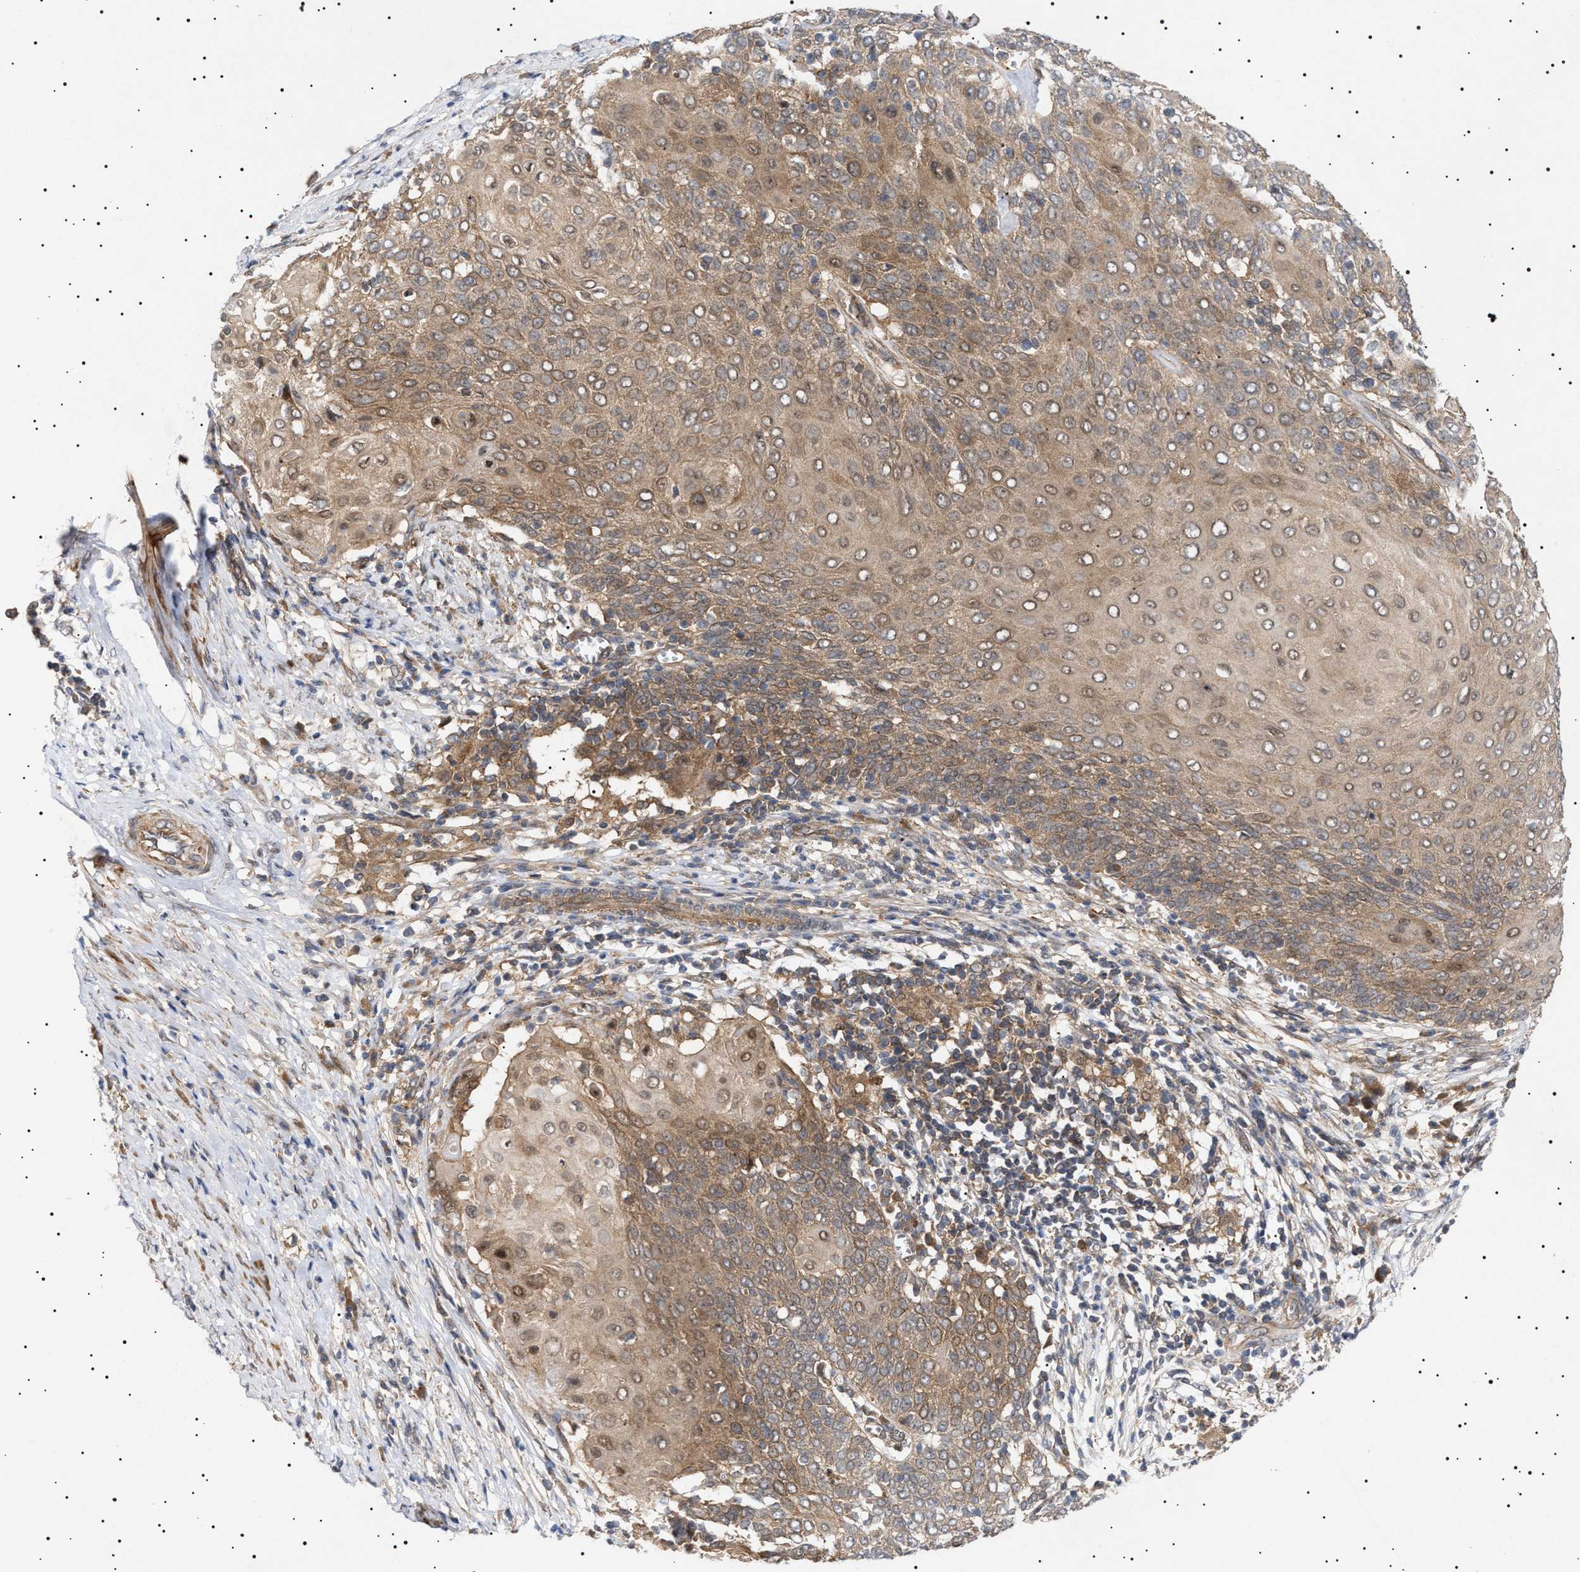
{"staining": {"intensity": "moderate", "quantity": ">75%", "location": "cytoplasmic/membranous"}, "tissue": "cervical cancer", "cell_type": "Tumor cells", "image_type": "cancer", "snomed": [{"axis": "morphology", "description": "Squamous cell carcinoma, NOS"}, {"axis": "topography", "description": "Cervix"}], "caption": "Tumor cells exhibit medium levels of moderate cytoplasmic/membranous staining in about >75% of cells in human cervical squamous cell carcinoma.", "gene": "NPLOC4", "patient": {"sex": "female", "age": 39}}